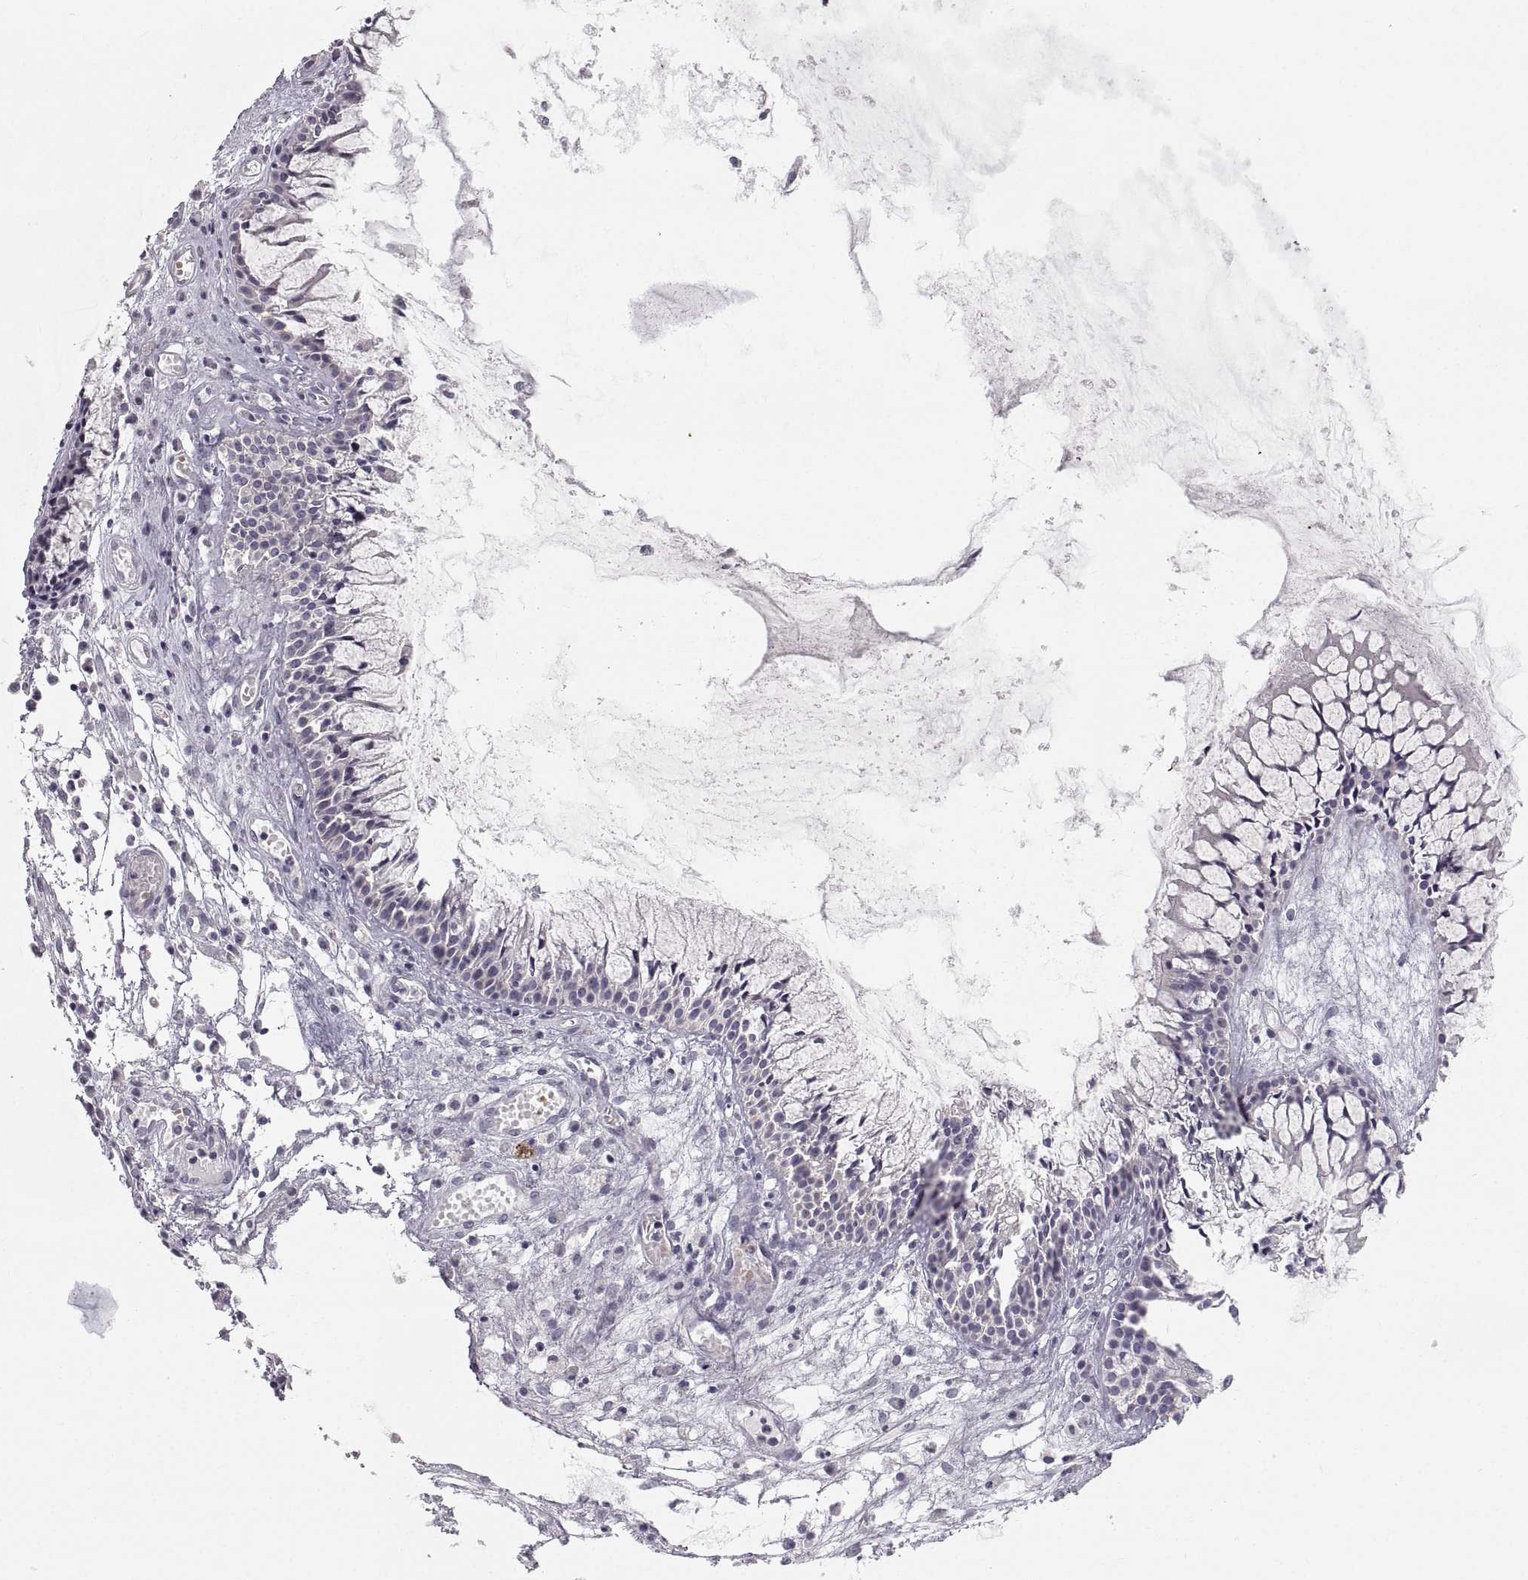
{"staining": {"intensity": "negative", "quantity": "none", "location": "none"}, "tissue": "nasopharynx", "cell_type": "Respiratory epithelial cells", "image_type": "normal", "snomed": [{"axis": "morphology", "description": "Normal tissue, NOS"}, {"axis": "topography", "description": "Nasopharynx"}], "caption": "Immunohistochemistry of unremarkable human nasopharynx displays no staining in respiratory epithelial cells.", "gene": "ZNF185", "patient": {"sex": "female", "age": 47}}